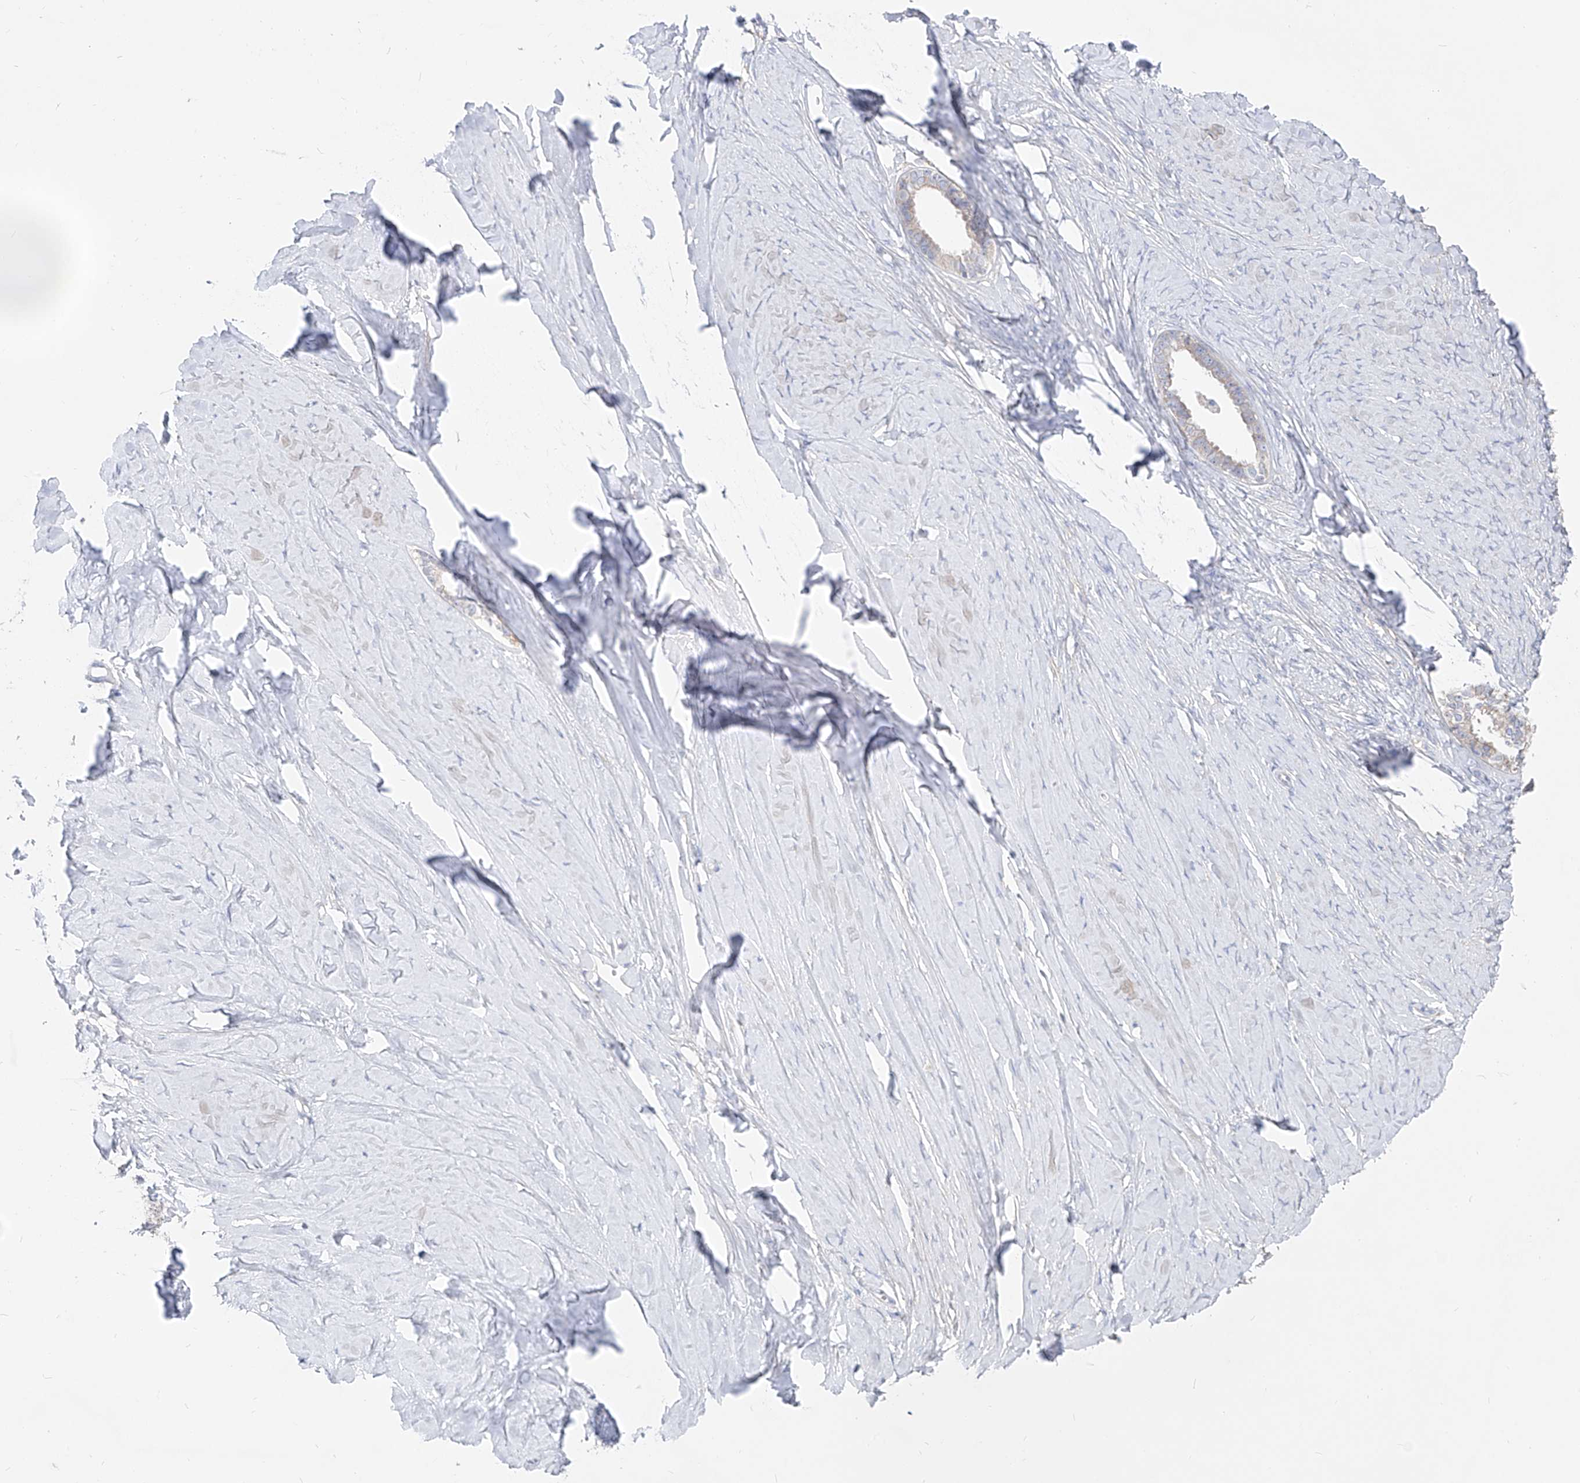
{"staining": {"intensity": "negative", "quantity": "none", "location": "none"}, "tissue": "ovarian cancer", "cell_type": "Tumor cells", "image_type": "cancer", "snomed": [{"axis": "morphology", "description": "Cystadenocarcinoma, serous, NOS"}, {"axis": "topography", "description": "Ovary"}], "caption": "Ovarian cancer (serous cystadenocarcinoma) was stained to show a protein in brown. There is no significant staining in tumor cells. (DAB immunohistochemistry, high magnification).", "gene": "UFL1", "patient": {"sex": "female", "age": 79}}